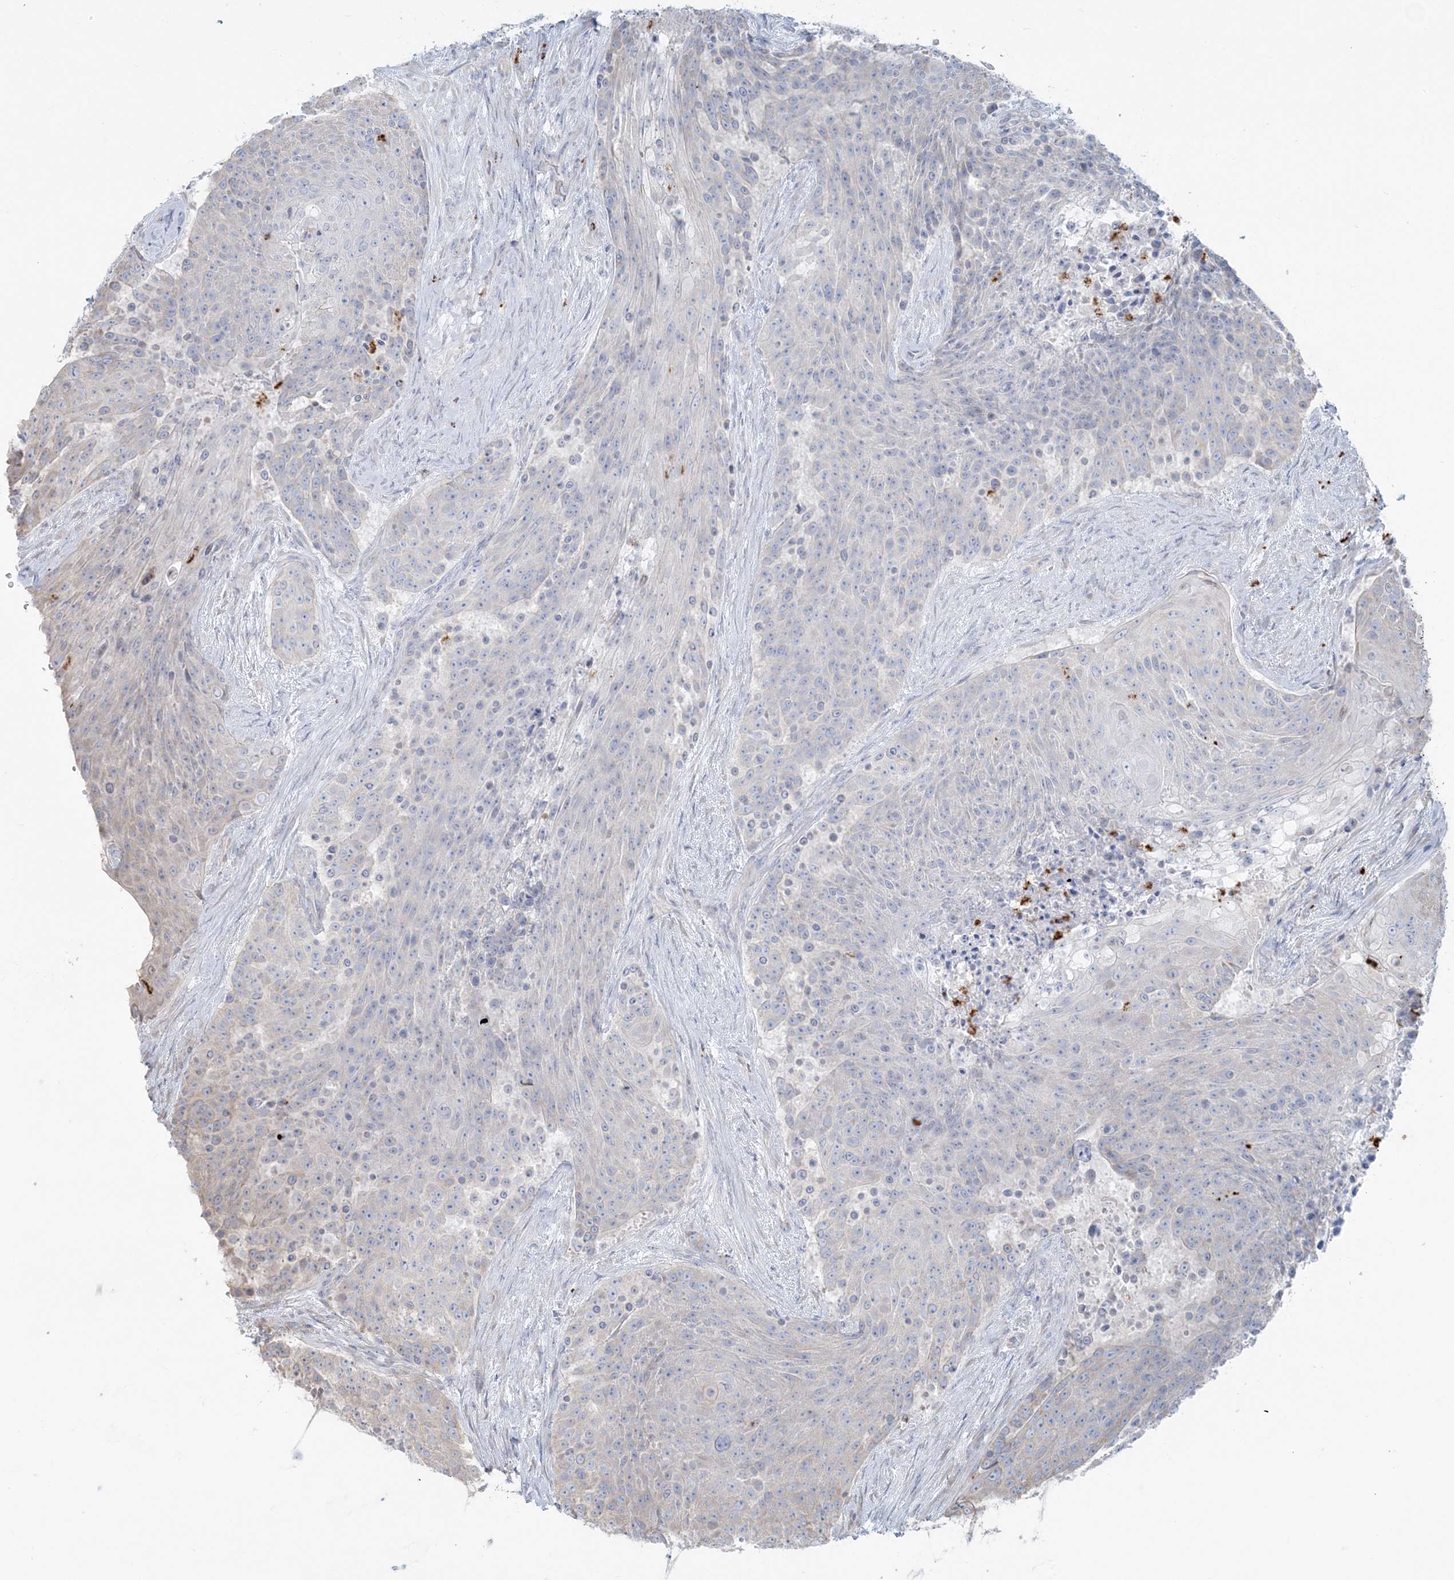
{"staining": {"intensity": "negative", "quantity": "none", "location": "none"}, "tissue": "urothelial cancer", "cell_type": "Tumor cells", "image_type": "cancer", "snomed": [{"axis": "morphology", "description": "Urothelial carcinoma, High grade"}, {"axis": "topography", "description": "Urinary bladder"}], "caption": "Photomicrograph shows no protein expression in tumor cells of urothelial cancer tissue.", "gene": "CCNJ", "patient": {"sex": "female", "age": 63}}